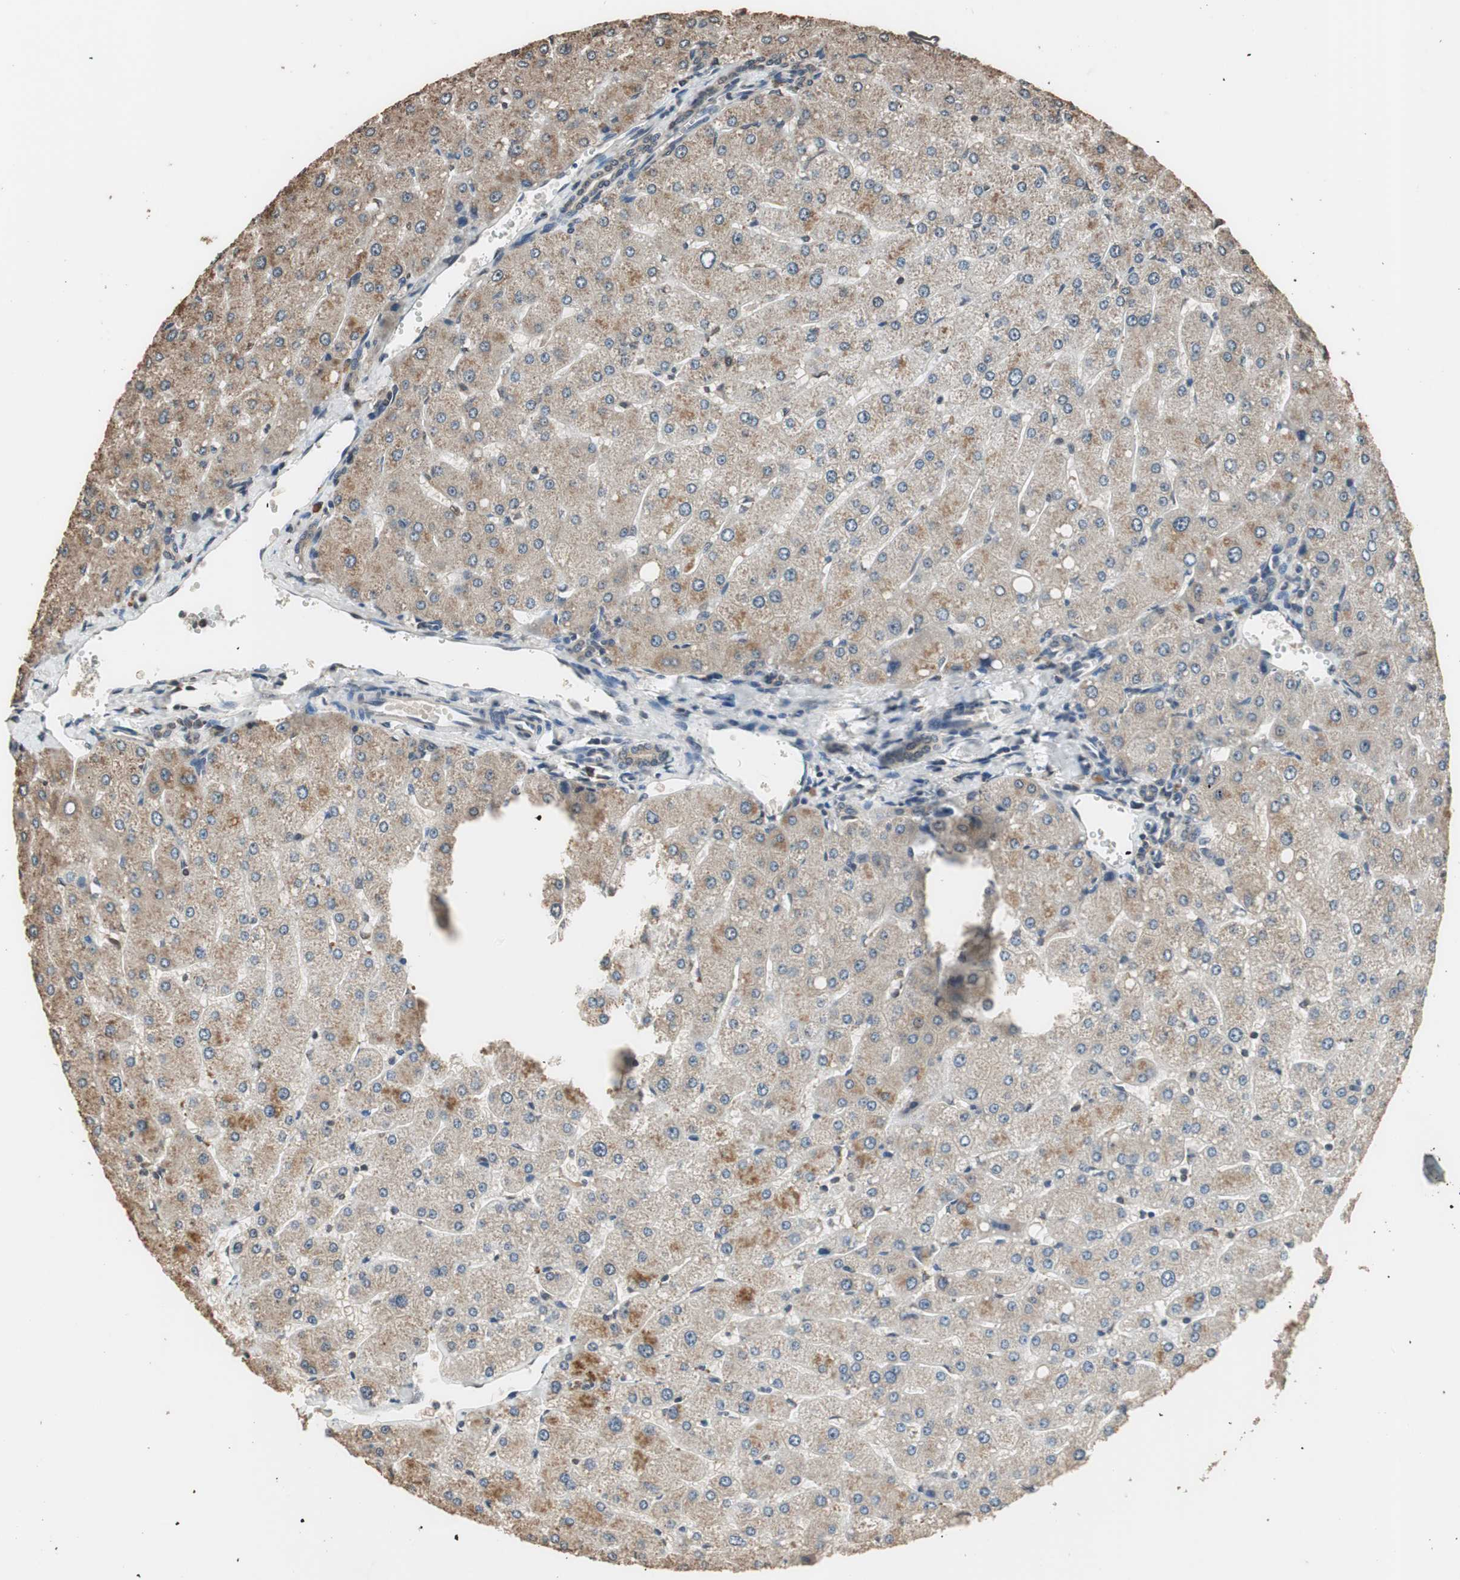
{"staining": {"intensity": "weak", "quantity": "25%-75%", "location": "cytoplasmic/membranous"}, "tissue": "liver", "cell_type": "Cholangiocytes", "image_type": "normal", "snomed": [{"axis": "morphology", "description": "Normal tissue, NOS"}, {"axis": "topography", "description": "Liver"}], "caption": "Normal liver reveals weak cytoplasmic/membranous positivity in about 25%-75% of cholangiocytes, visualized by immunohistochemistry.", "gene": "GCLC", "patient": {"sex": "male", "age": 55}}